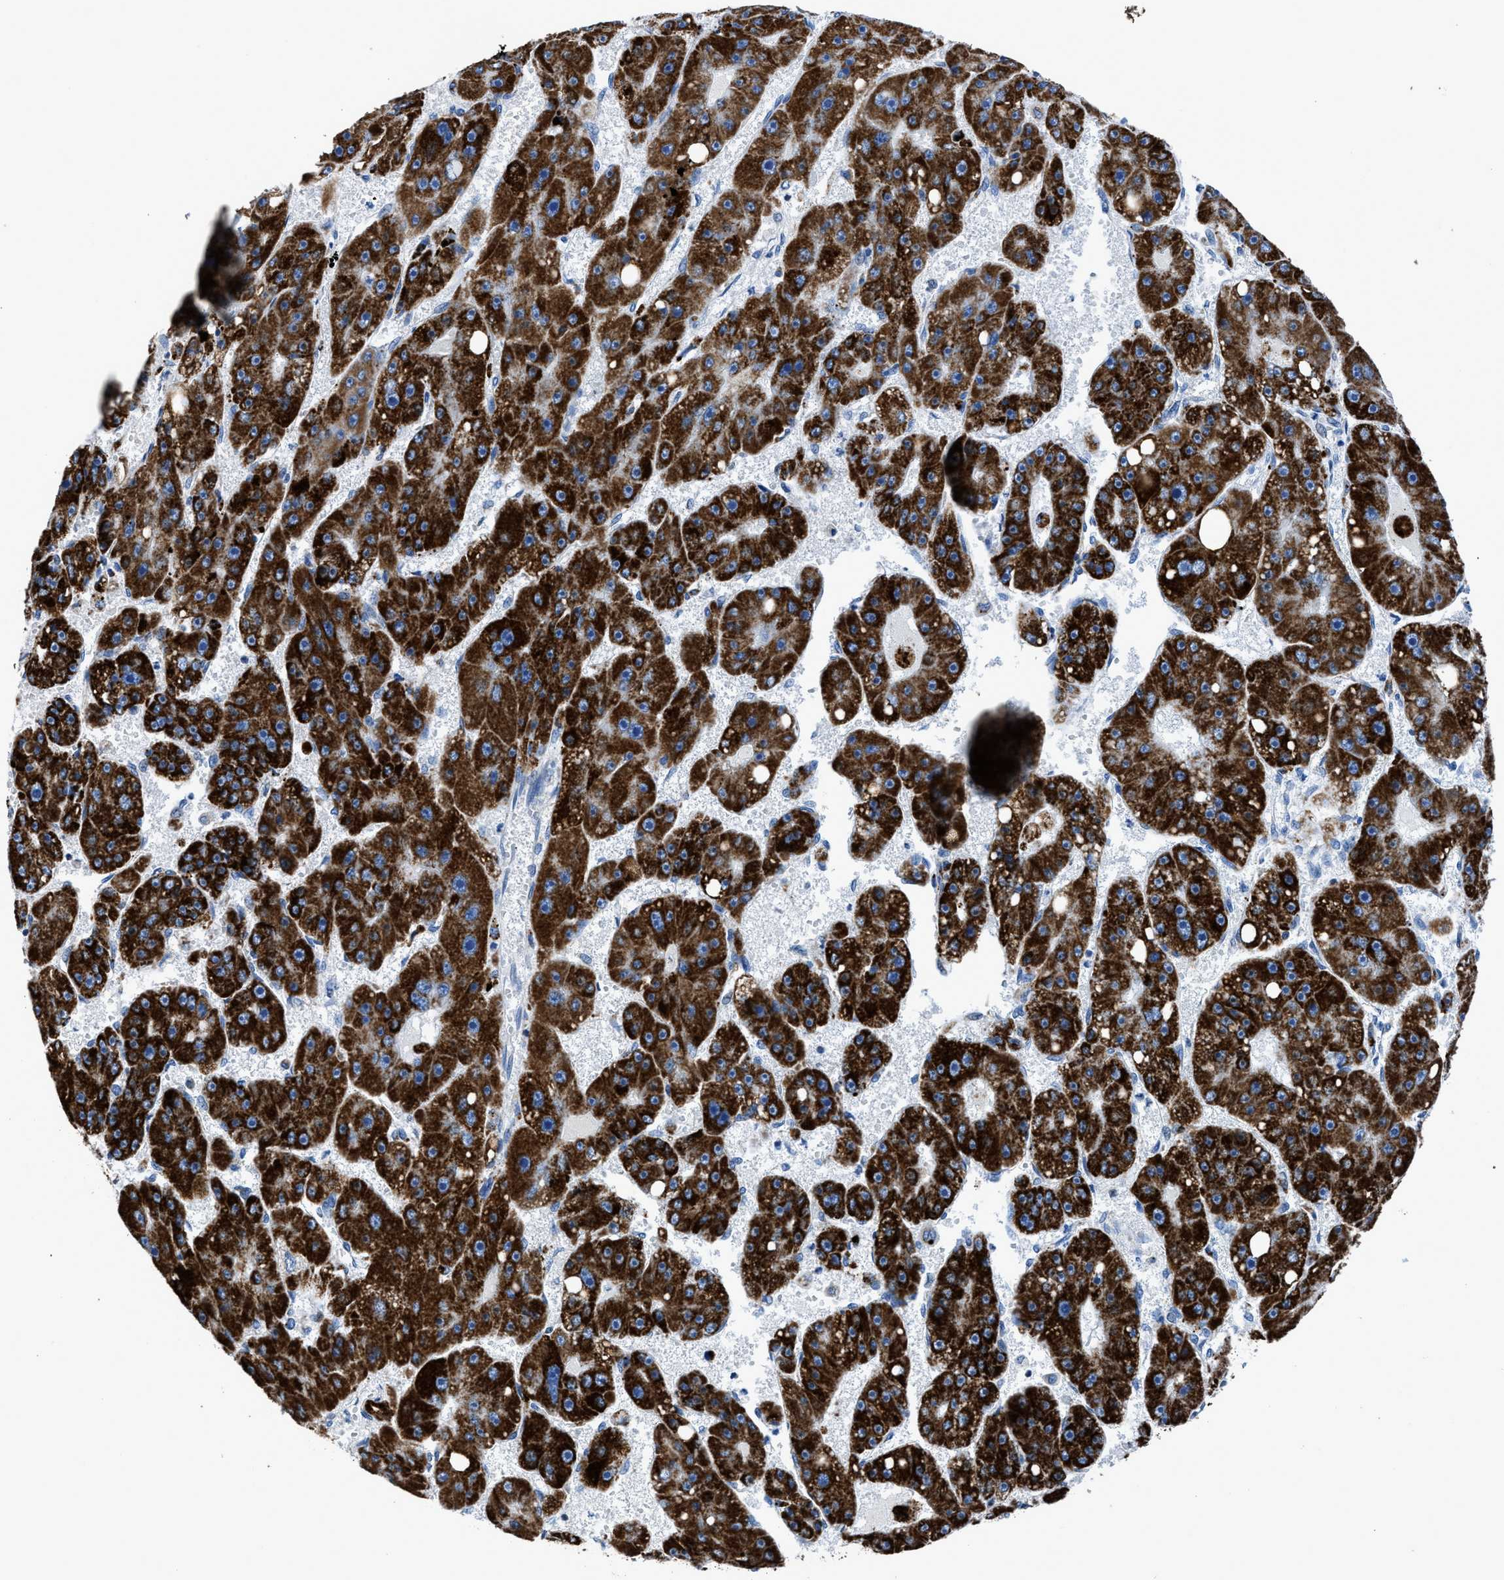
{"staining": {"intensity": "strong", "quantity": ">75%", "location": "cytoplasmic/membranous"}, "tissue": "liver cancer", "cell_type": "Tumor cells", "image_type": "cancer", "snomed": [{"axis": "morphology", "description": "Carcinoma, Hepatocellular, NOS"}, {"axis": "topography", "description": "Liver"}], "caption": "Brown immunohistochemical staining in human hepatocellular carcinoma (liver) reveals strong cytoplasmic/membranous staining in approximately >75% of tumor cells.", "gene": "ZDHHC3", "patient": {"sex": "female", "age": 61}}